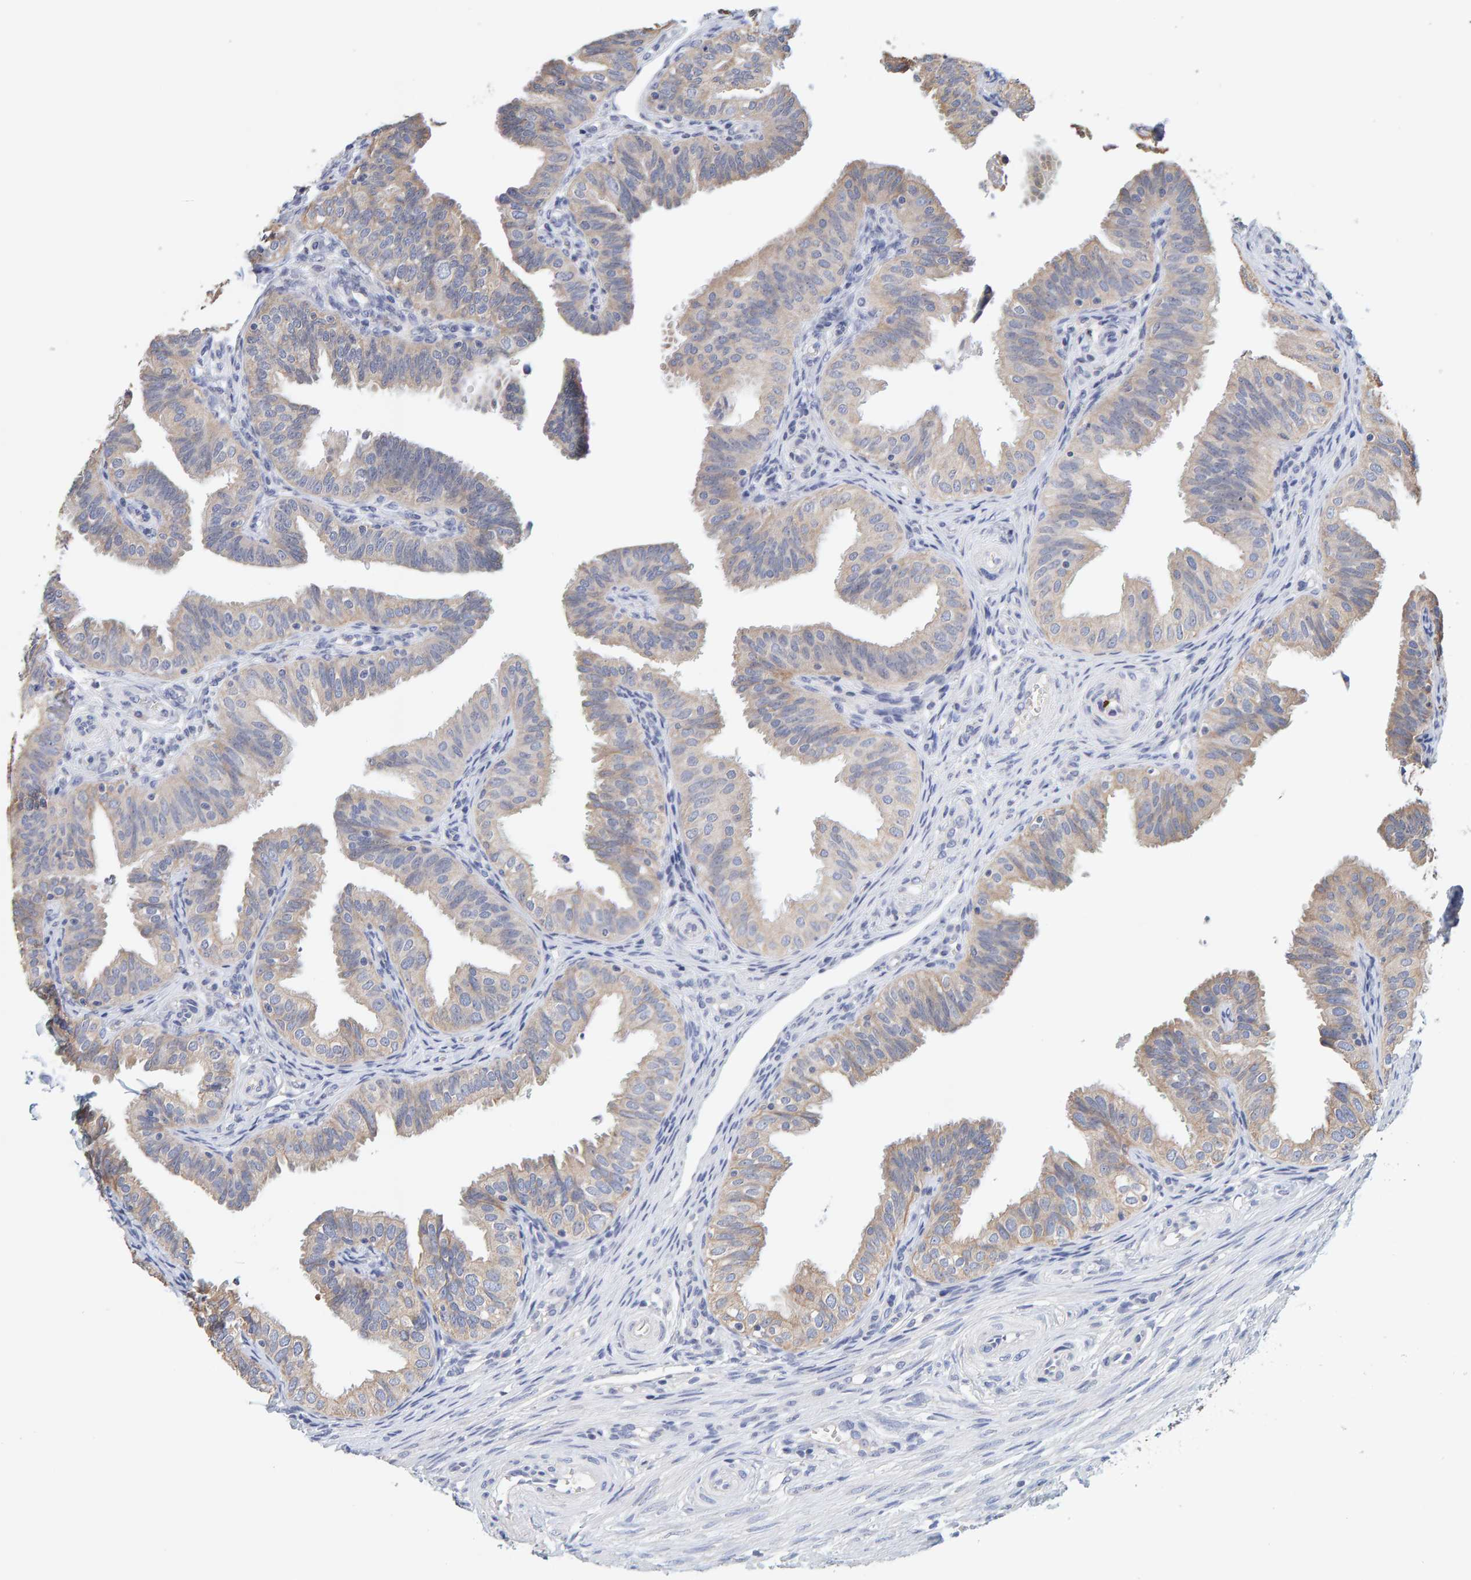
{"staining": {"intensity": "weak", "quantity": ">75%", "location": "cytoplasmic/membranous"}, "tissue": "fallopian tube", "cell_type": "Glandular cells", "image_type": "normal", "snomed": [{"axis": "morphology", "description": "Normal tissue, NOS"}, {"axis": "topography", "description": "Fallopian tube"}], "caption": "Immunohistochemical staining of unremarkable human fallopian tube shows >75% levels of weak cytoplasmic/membranous protein expression in about >75% of glandular cells.", "gene": "SGPL1", "patient": {"sex": "female", "age": 35}}